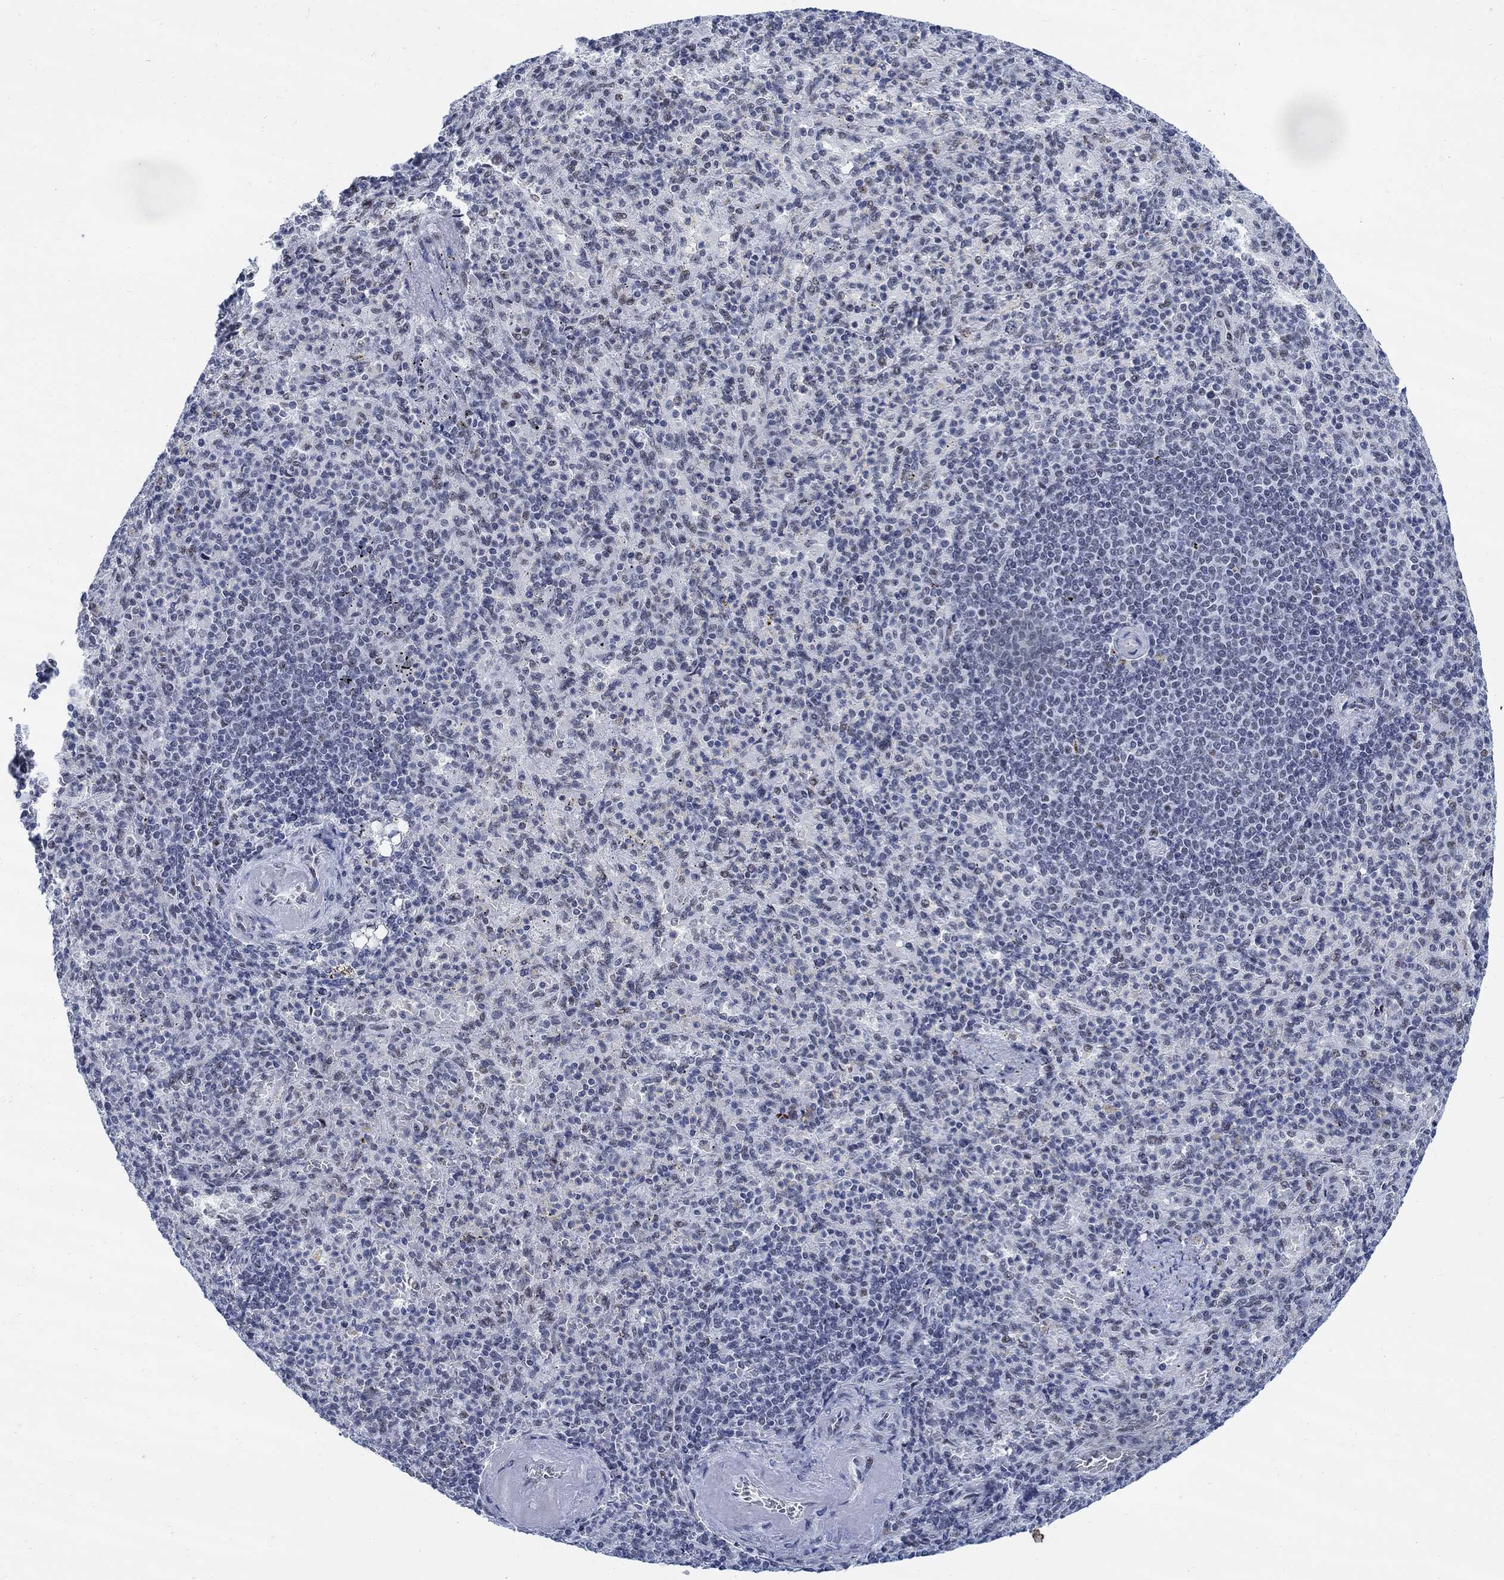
{"staining": {"intensity": "negative", "quantity": "none", "location": "none"}, "tissue": "spleen", "cell_type": "Cells in red pulp", "image_type": "normal", "snomed": [{"axis": "morphology", "description": "Normal tissue, NOS"}, {"axis": "topography", "description": "Spleen"}], "caption": "Immunohistochemical staining of unremarkable spleen displays no significant positivity in cells in red pulp. (DAB IHC with hematoxylin counter stain).", "gene": "DLK1", "patient": {"sex": "female", "age": 74}}